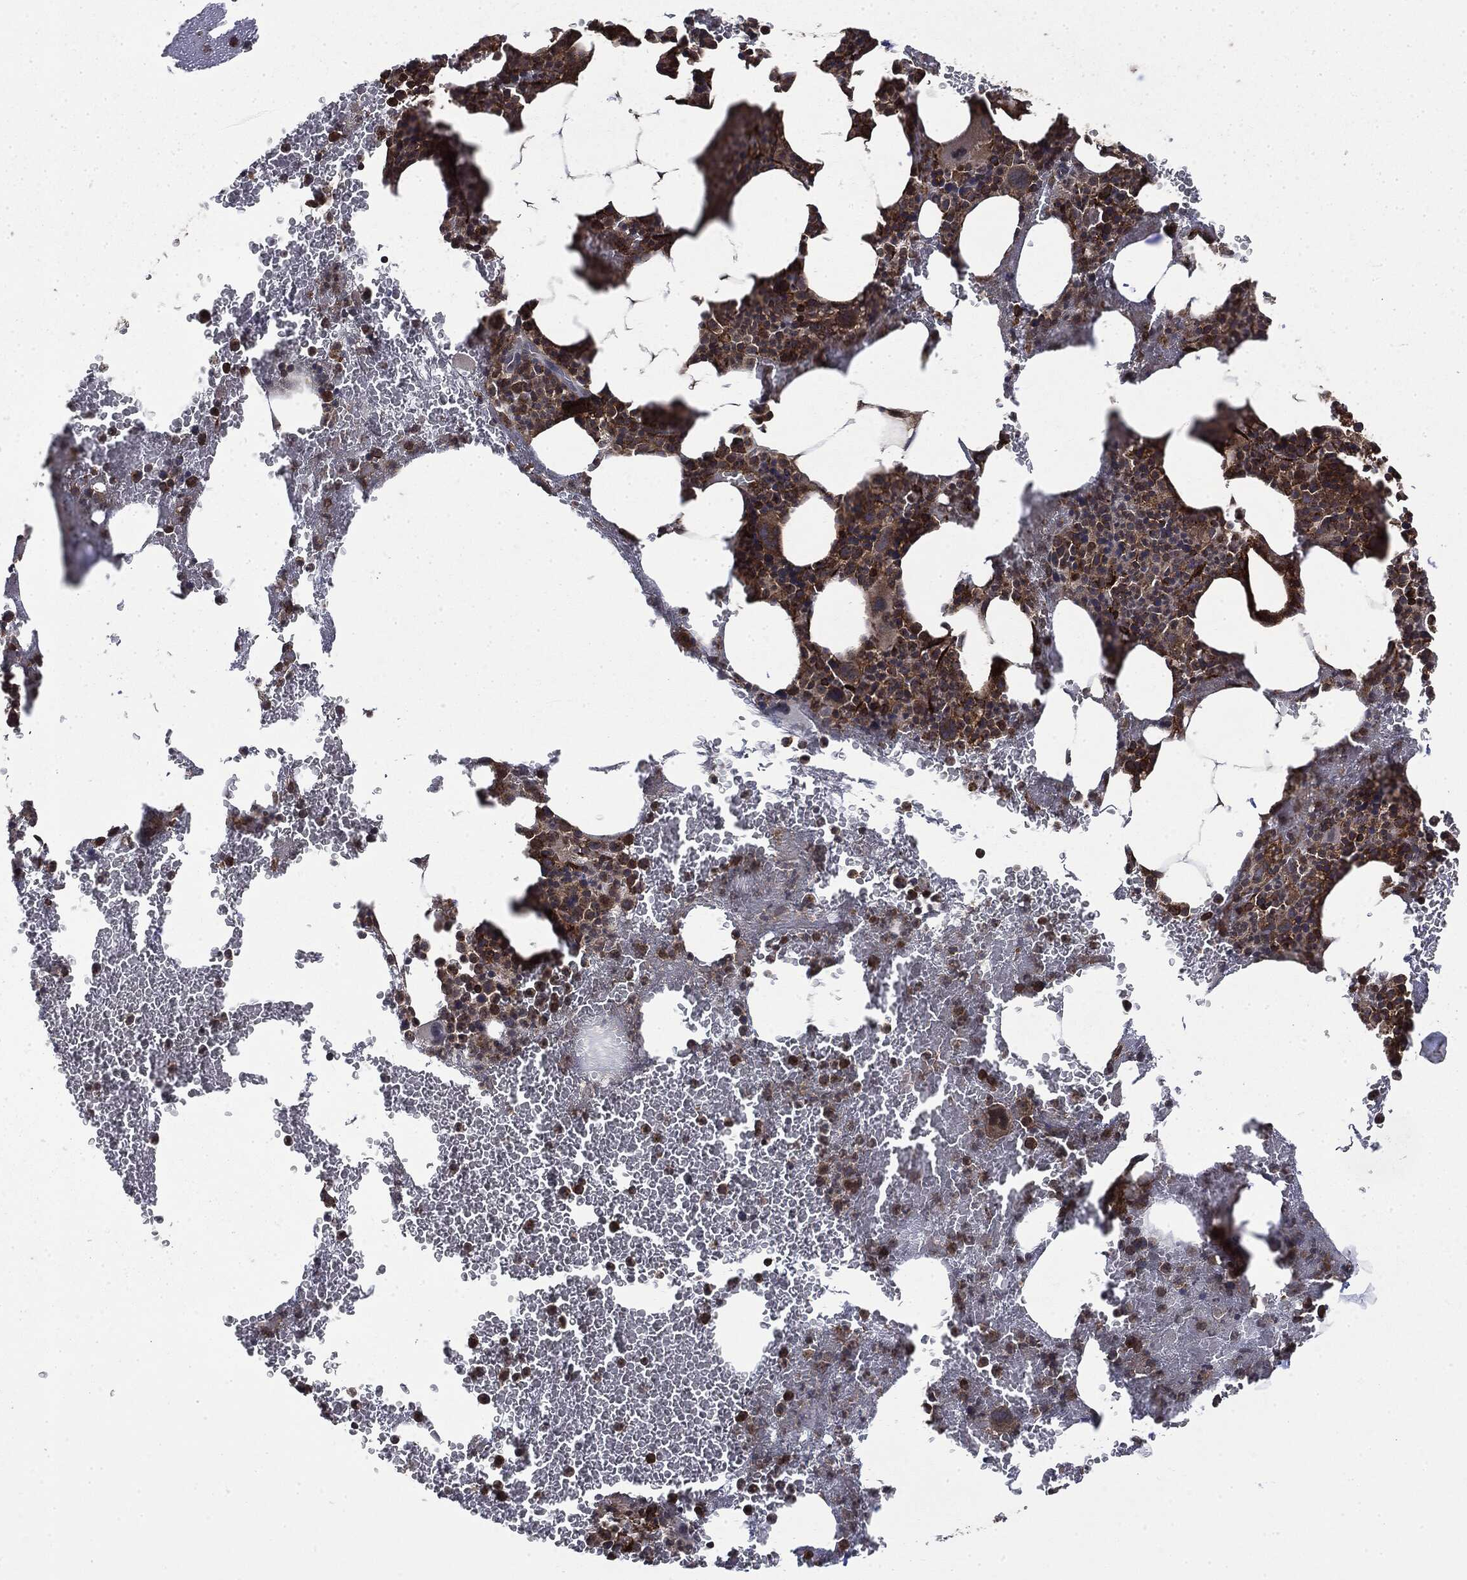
{"staining": {"intensity": "moderate", "quantity": ">75%", "location": "cytoplasmic/membranous"}, "tissue": "bone marrow", "cell_type": "Hematopoietic cells", "image_type": "normal", "snomed": [{"axis": "morphology", "description": "Normal tissue, NOS"}, {"axis": "topography", "description": "Bone marrow"}], "caption": "A medium amount of moderate cytoplasmic/membranous positivity is identified in about >75% of hematopoietic cells in benign bone marrow. (Brightfield microscopy of DAB IHC at high magnification).", "gene": "SNX5", "patient": {"sex": "male", "age": 91}}